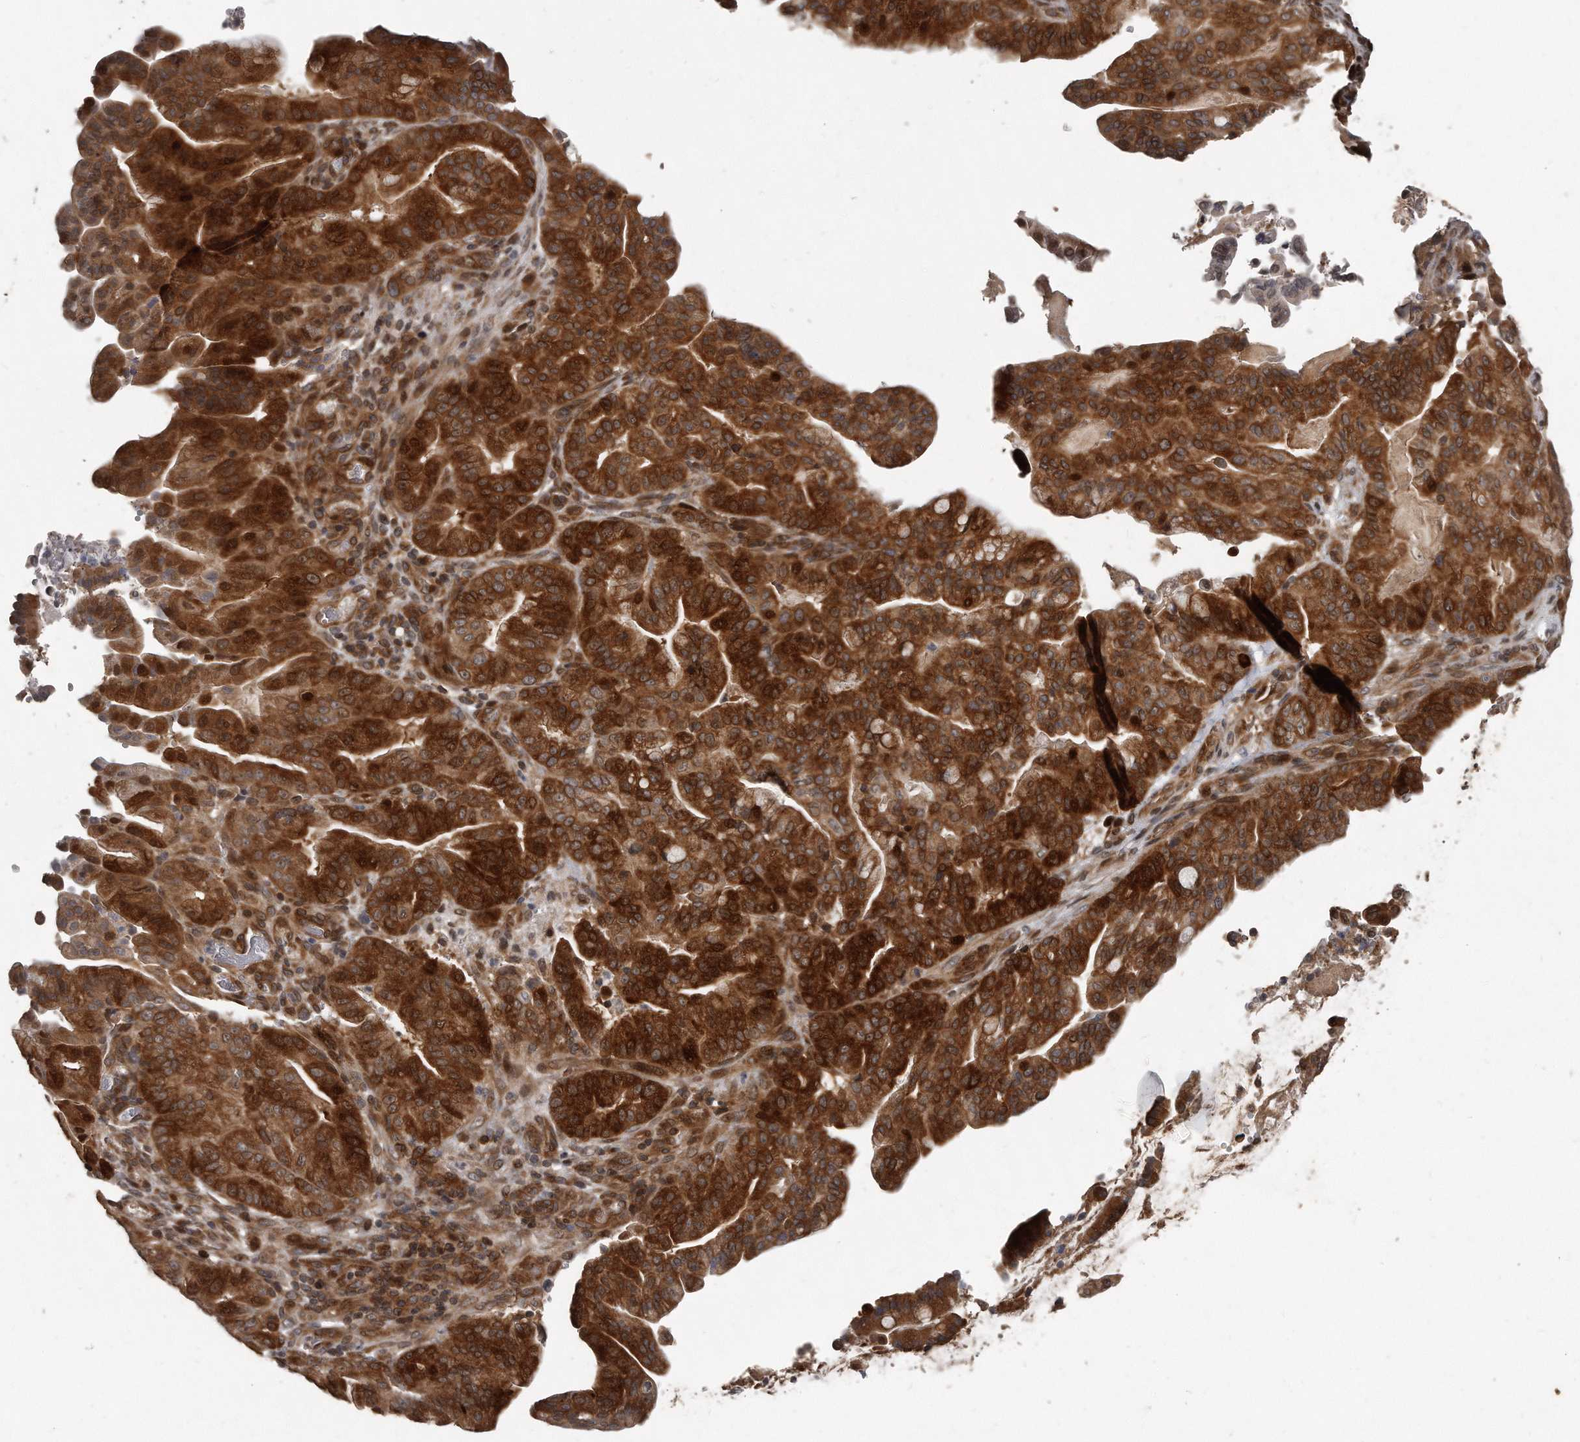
{"staining": {"intensity": "strong", "quantity": ">75%", "location": "cytoplasmic/membranous,nuclear"}, "tissue": "pancreatic cancer", "cell_type": "Tumor cells", "image_type": "cancer", "snomed": [{"axis": "morphology", "description": "Adenocarcinoma, NOS"}, {"axis": "topography", "description": "Pancreas"}], "caption": "Immunohistochemistry photomicrograph of human adenocarcinoma (pancreatic) stained for a protein (brown), which shows high levels of strong cytoplasmic/membranous and nuclear expression in approximately >75% of tumor cells.", "gene": "GCH1", "patient": {"sex": "male", "age": 63}}